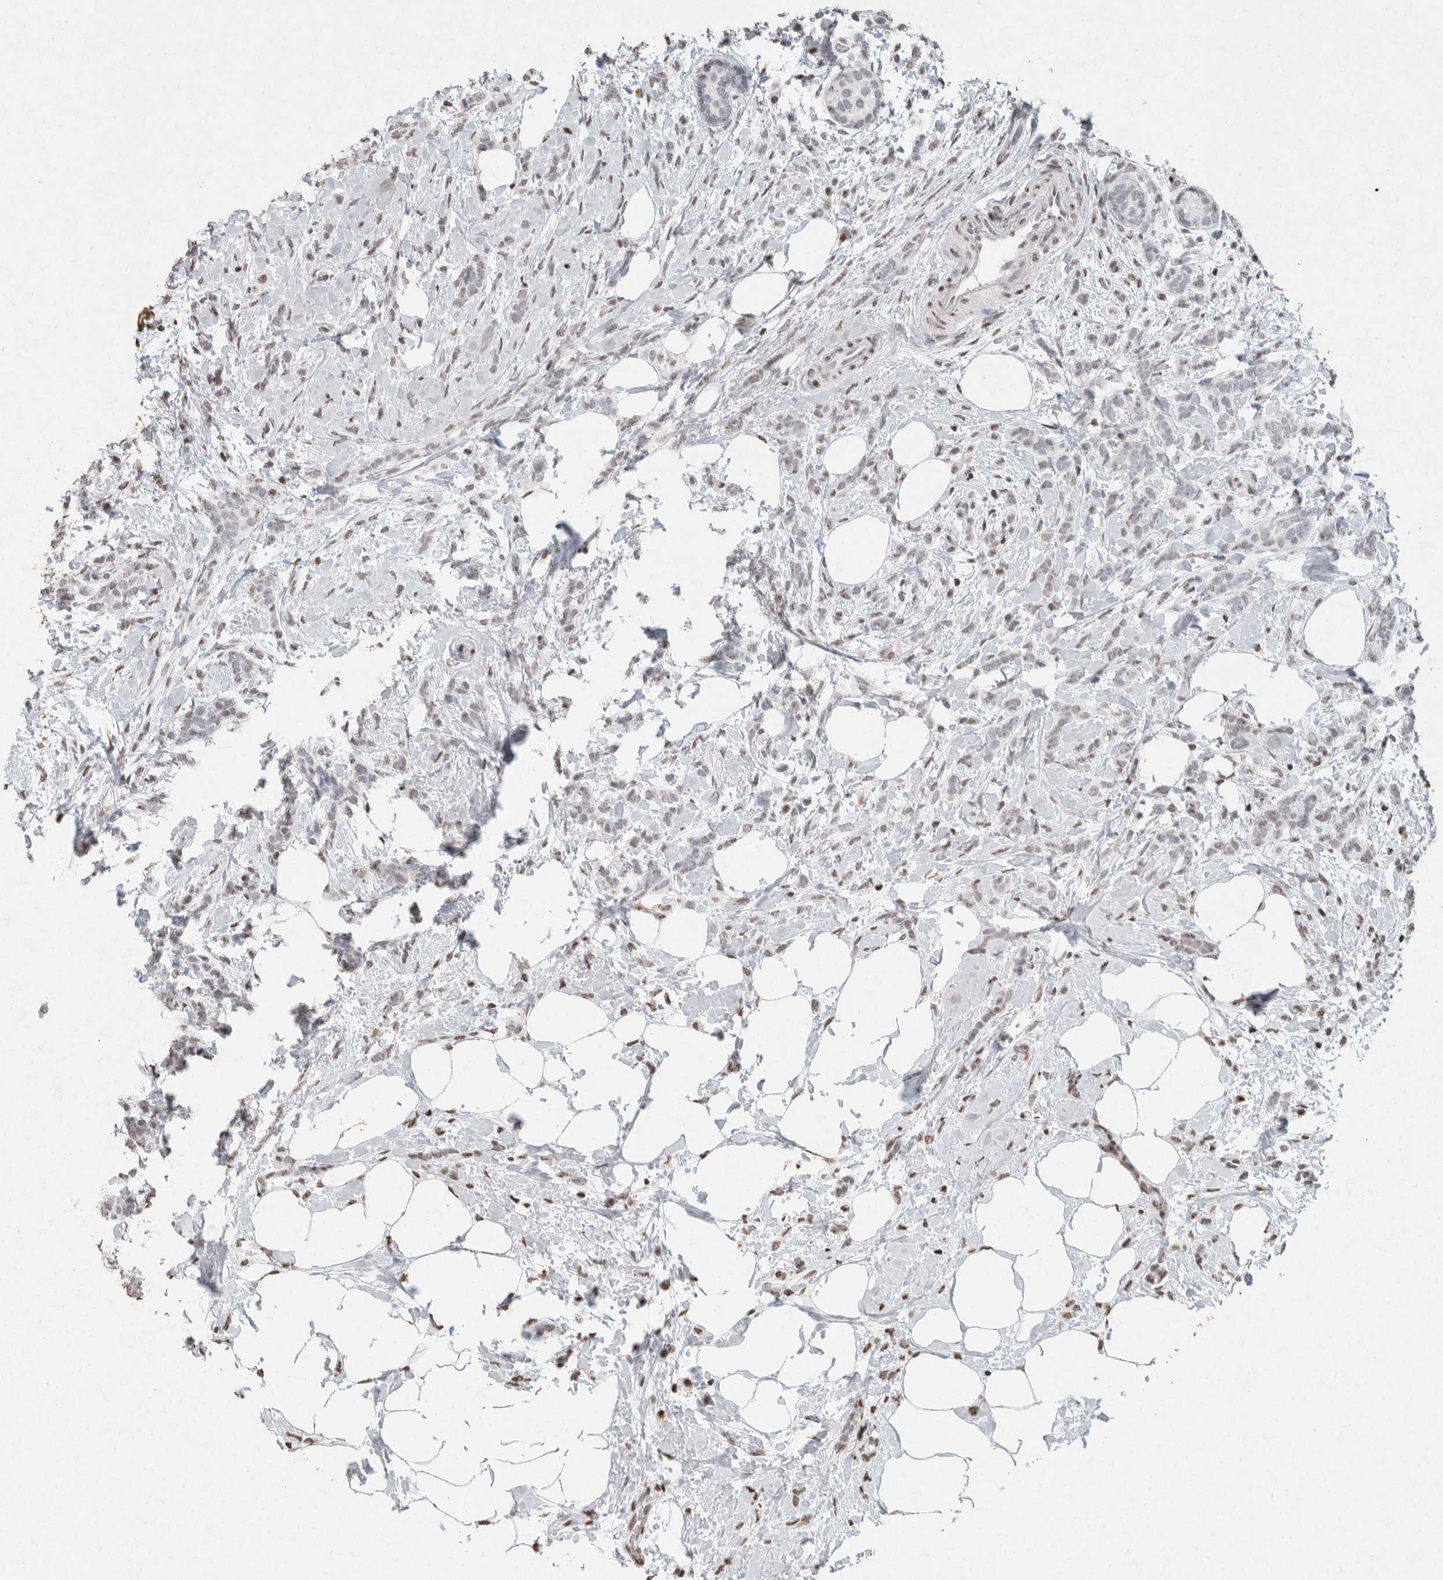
{"staining": {"intensity": "weak", "quantity": "<25%", "location": "nuclear"}, "tissue": "breast cancer", "cell_type": "Tumor cells", "image_type": "cancer", "snomed": [{"axis": "morphology", "description": "Lobular carcinoma, in situ"}, {"axis": "morphology", "description": "Lobular carcinoma"}, {"axis": "topography", "description": "Breast"}], "caption": "Immunohistochemistry (IHC) micrograph of breast cancer stained for a protein (brown), which demonstrates no positivity in tumor cells.", "gene": "CNTN1", "patient": {"sex": "female", "age": 41}}